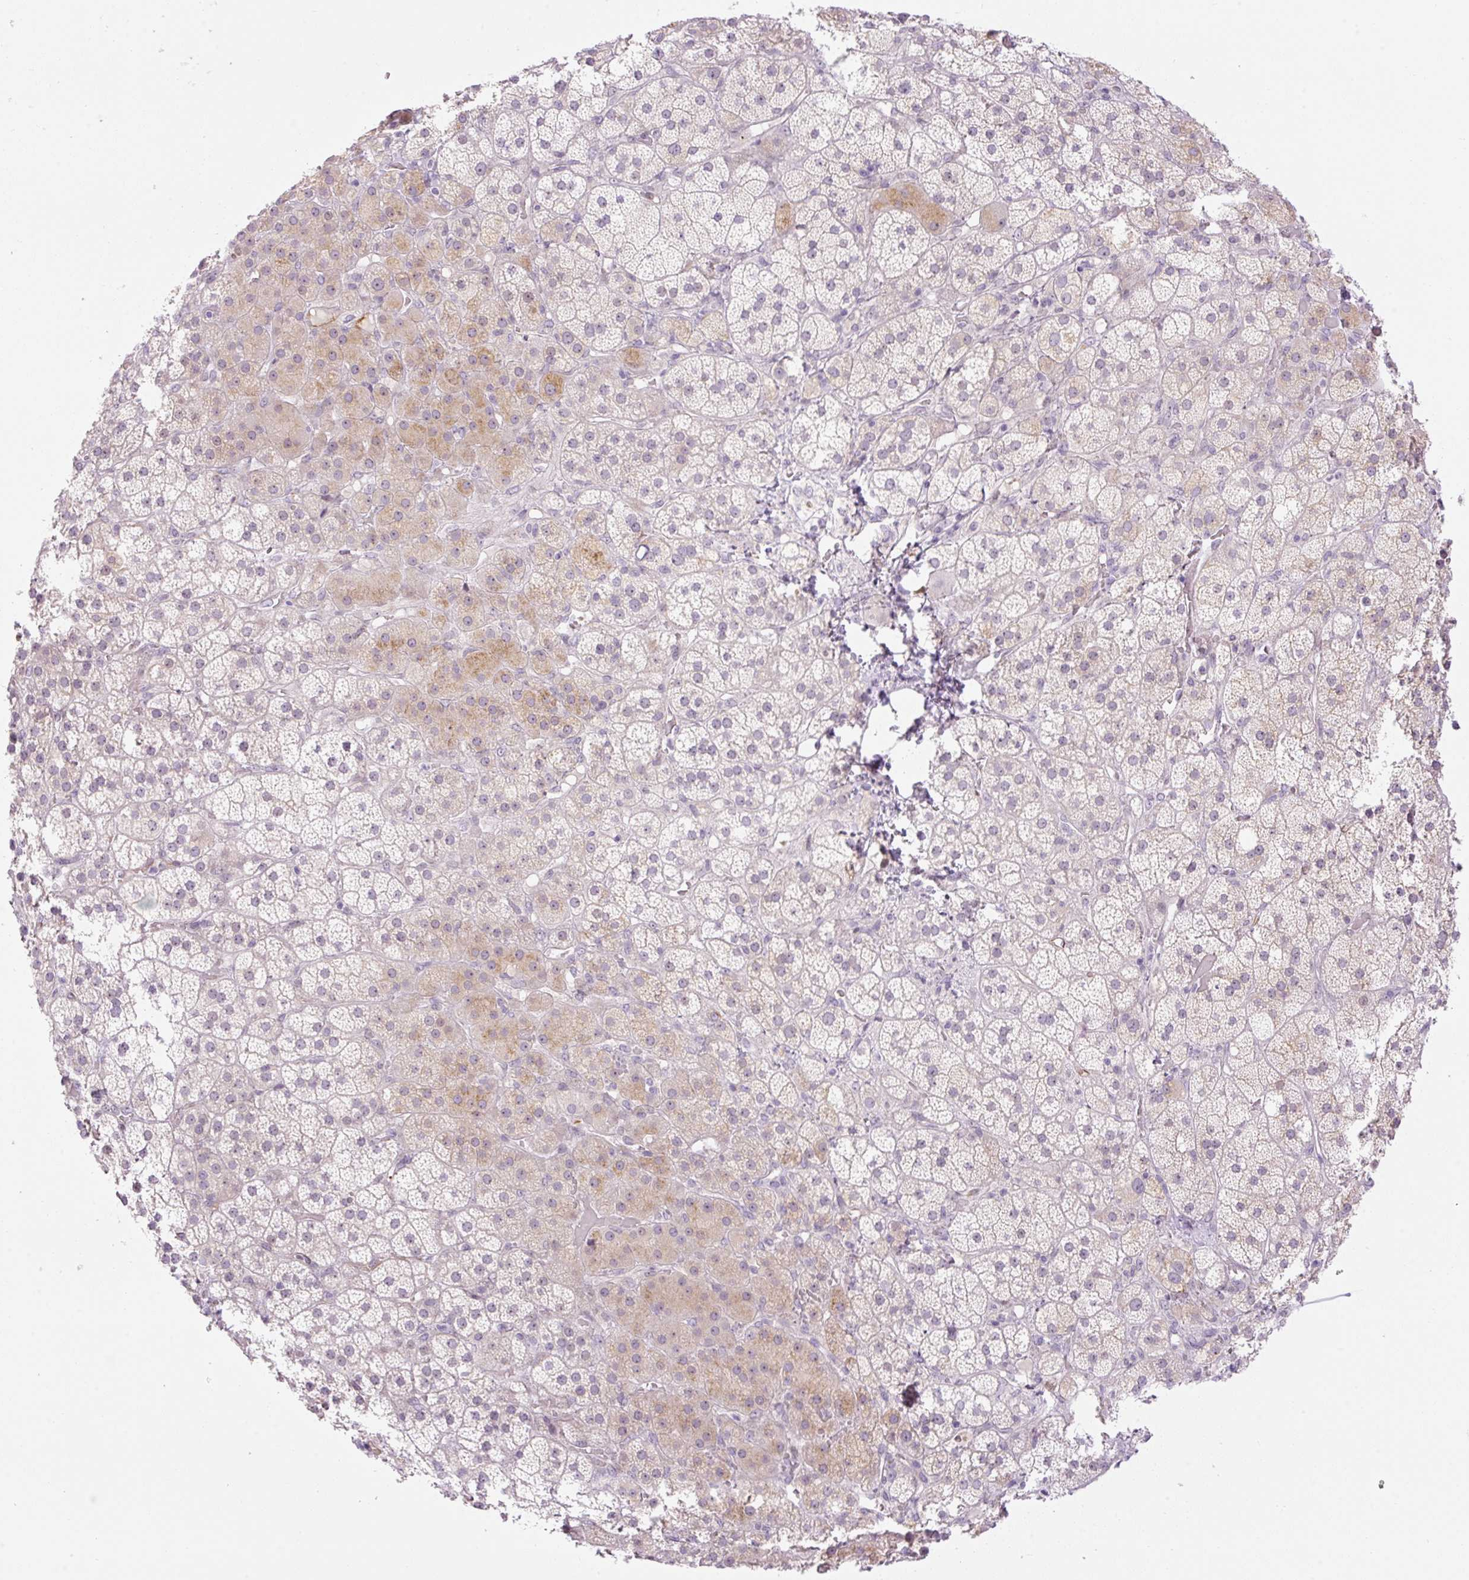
{"staining": {"intensity": "weak", "quantity": "25%-75%", "location": "cytoplasmic/membranous"}, "tissue": "adrenal gland", "cell_type": "Glandular cells", "image_type": "normal", "snomed": [{"axis": "morphology", "description": "Normal tissue, NOS"}, {"axis": "topography", "description": "Adrenal gland"}], "caption": "Glandular cells show low levels of weak cytoplasmic/membranous staining in approximately 25%-75% of cells in benign adrenal gland.", "gene": "ENSG00000268750", "patient": {"sex": "male", "age": 57}}